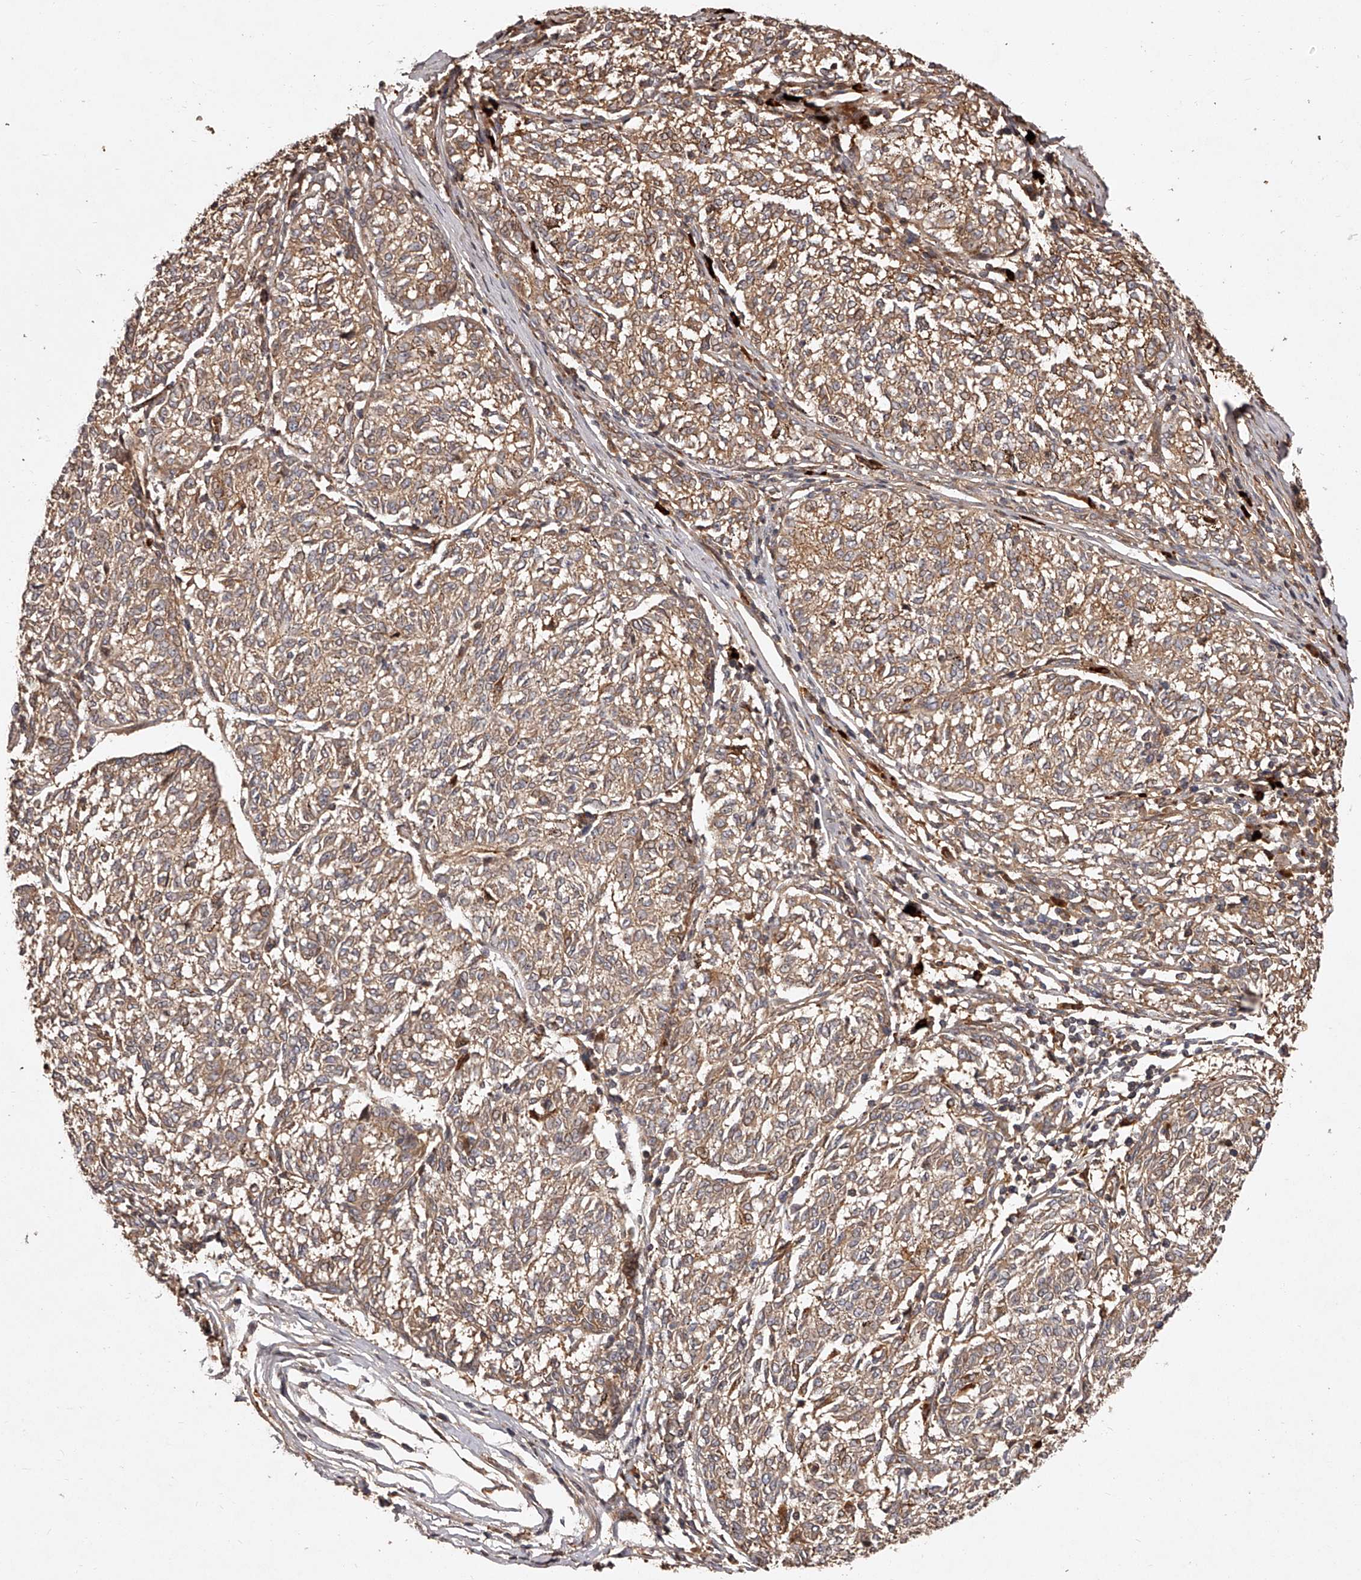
{"staining": {"intensity": "weak", "quantity": ">75%", "location": "cytoplasmic/membranous"}, "tissue": "melanoma", "cell_type": "Tumor cells", "image_type": "cancer", "snomed": [{"axis": "morphology", "description": "Malignant melanoma, NOS"}, {"axis": "topography", "description": "Skin"}], "caption": "Malignant melanoma tissue demonstrates weak cytoplasmic/membranous positivity in about >75% of tumor cells Using DAB (3,3'-diaminobenzidine) (brown) and hematoxylin (blue) stains, captured at high magnification using brightfield microscopy.", "gene": "CRYZL1", "patient": {"sex": "female", "age": 72}}